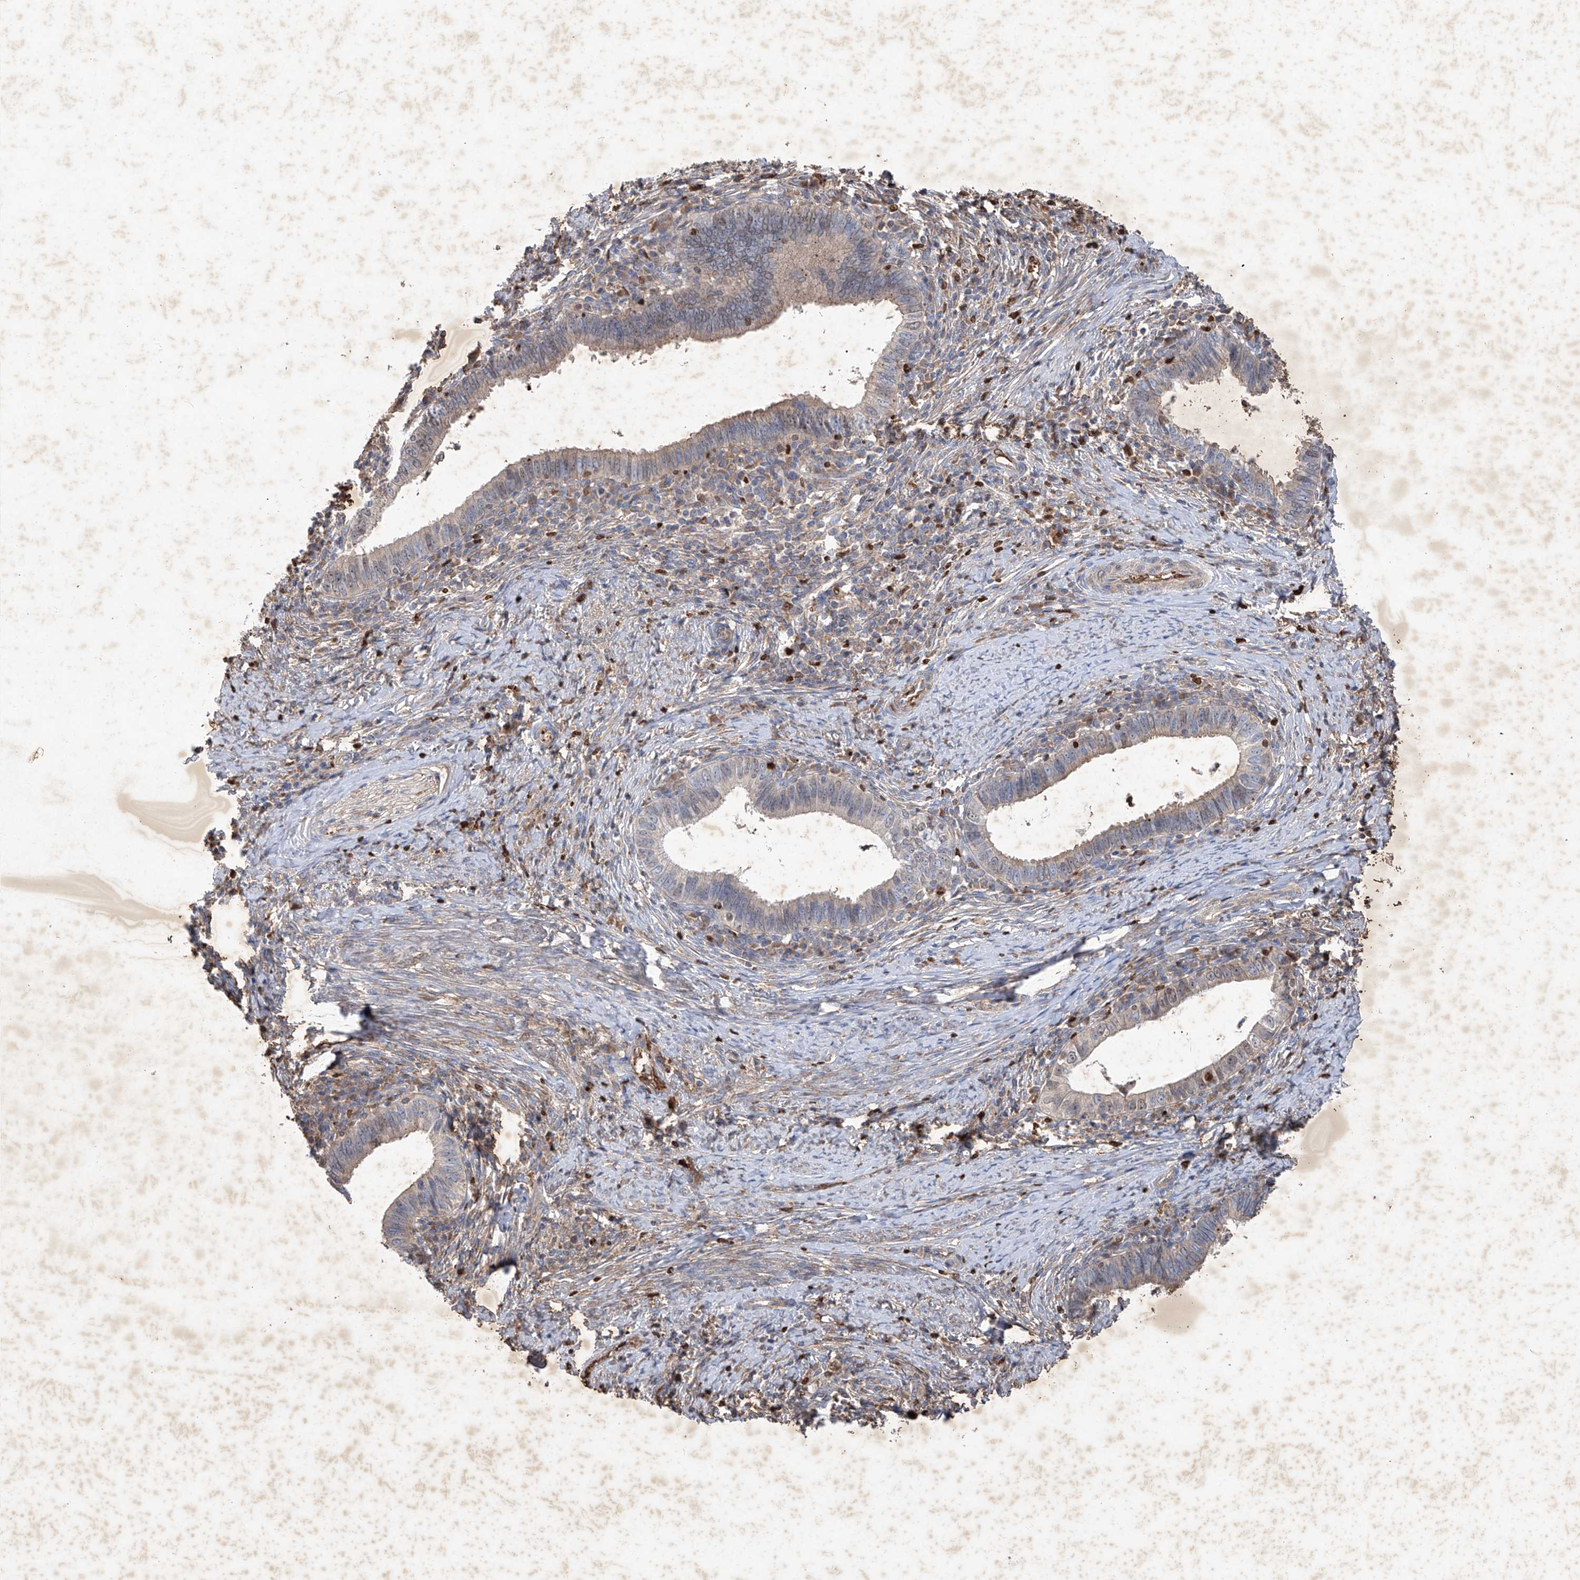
{"staining": {"intensity": "negative", "quantity": "none", "location": "none"}, "tissue": "cervical cancer", "cell_type": "Tumor cells", "image_type": "cancer", "snomed": [{"axis": "morphology", "description": "Adenocarcinoma, NOS"}, {"axis": "topography", "description": "Cervix"}], "caption": "Cervical cancer (adenocarcinoma) stained for a protein using immunohistochemistry displays no positivity tumor cells.", "gene": "EDN1", "patient": {"sex": "female", "age": 36}}